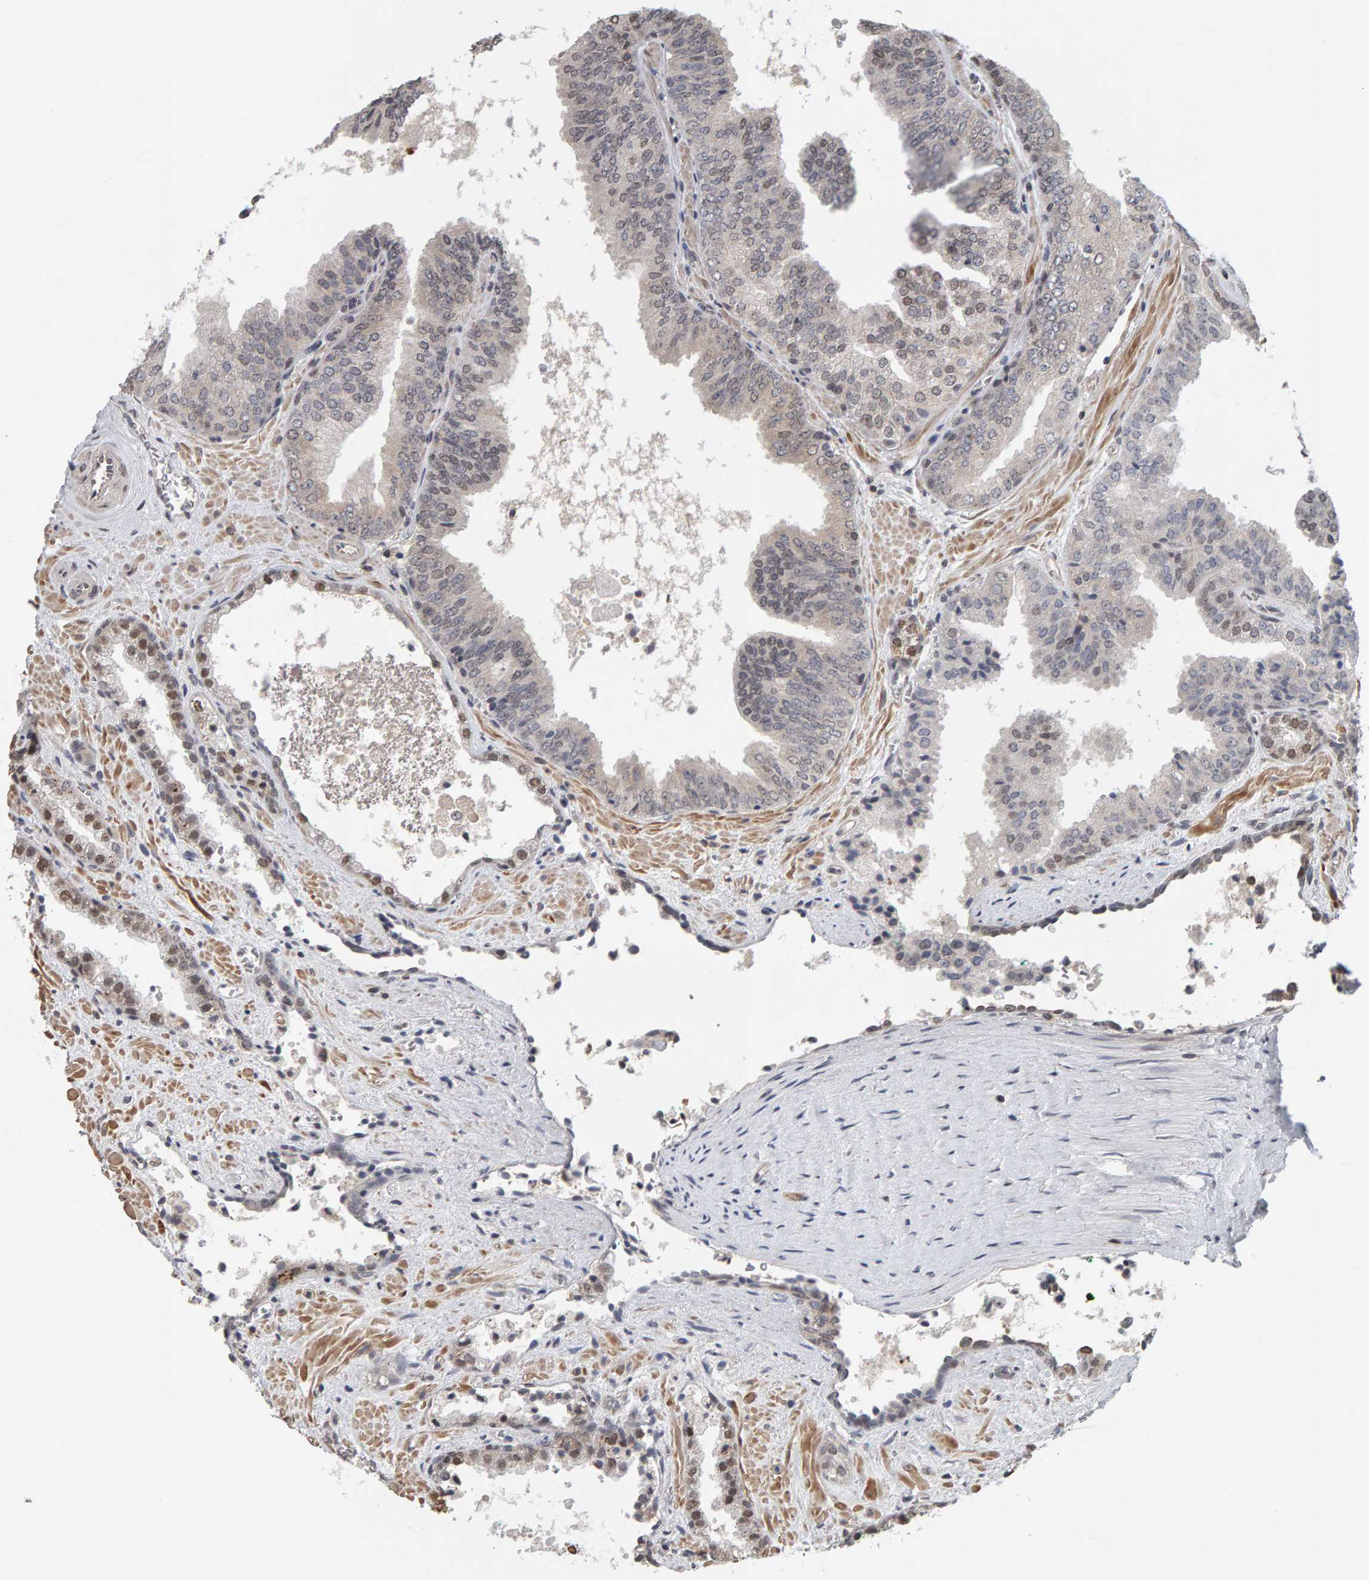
{"staining": {"intensity": "weak", "quantity": "25%-75%", "location": "cytoplasmic/membranous,nuclear"}, "tissue": "prostate cancer", "cell_type": "Tumor cells", "image_type": "cancer", "snomed": [{"axis": "morphology", "description": "Adenocarcinoma, Low grade"}, {"axis": "topography", "description": "Prostate"}], "caption": "Weak cytoplasmic/membranous and nuclear expression is appreciated in about 25%-75% of tumor cells in prostate low-grade adenocarcinoma.", "gene": "TEFM", "patient": {"sex": "male", "age": 71}}